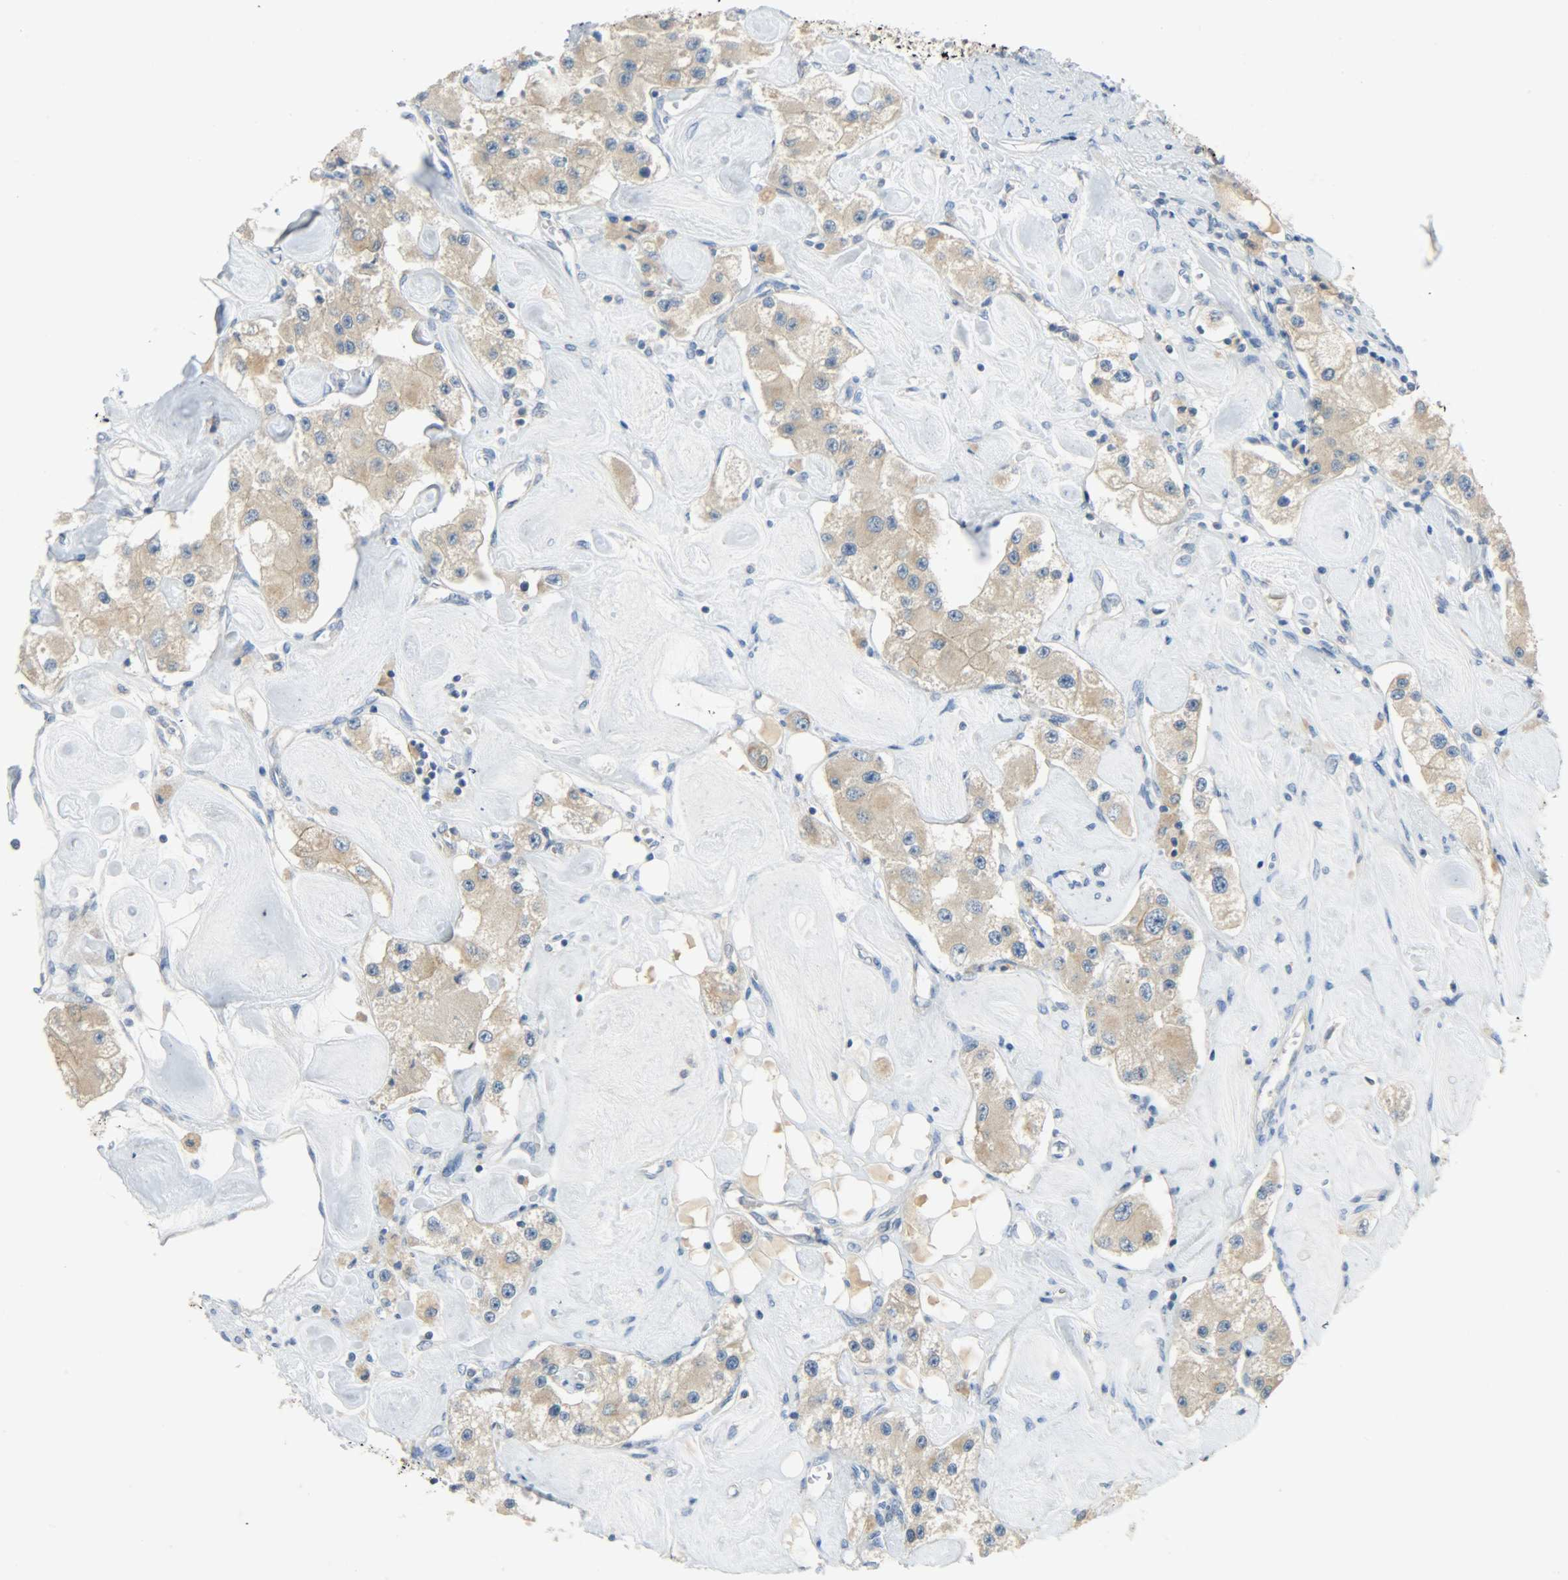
{"staining": {"intensity": "moderate", "quantity": ">75%", "location": "cytoplasmic/membranous"}, "tissue": "carcinoid", "cell_type": "Tumor cells", "image_type": "cancer", "snomed": [{"axis": "morphology", "description": "Carcinoid, malignant, NOS"}, {"axis": "topography", "description": "Pancreas"}], "caption": "Human carcinoid (malignant) stained with a protein marker shows moderate staining in tumor cells.", "gene": "DSG2", "patient": {"sex": "male", "age": 41}}